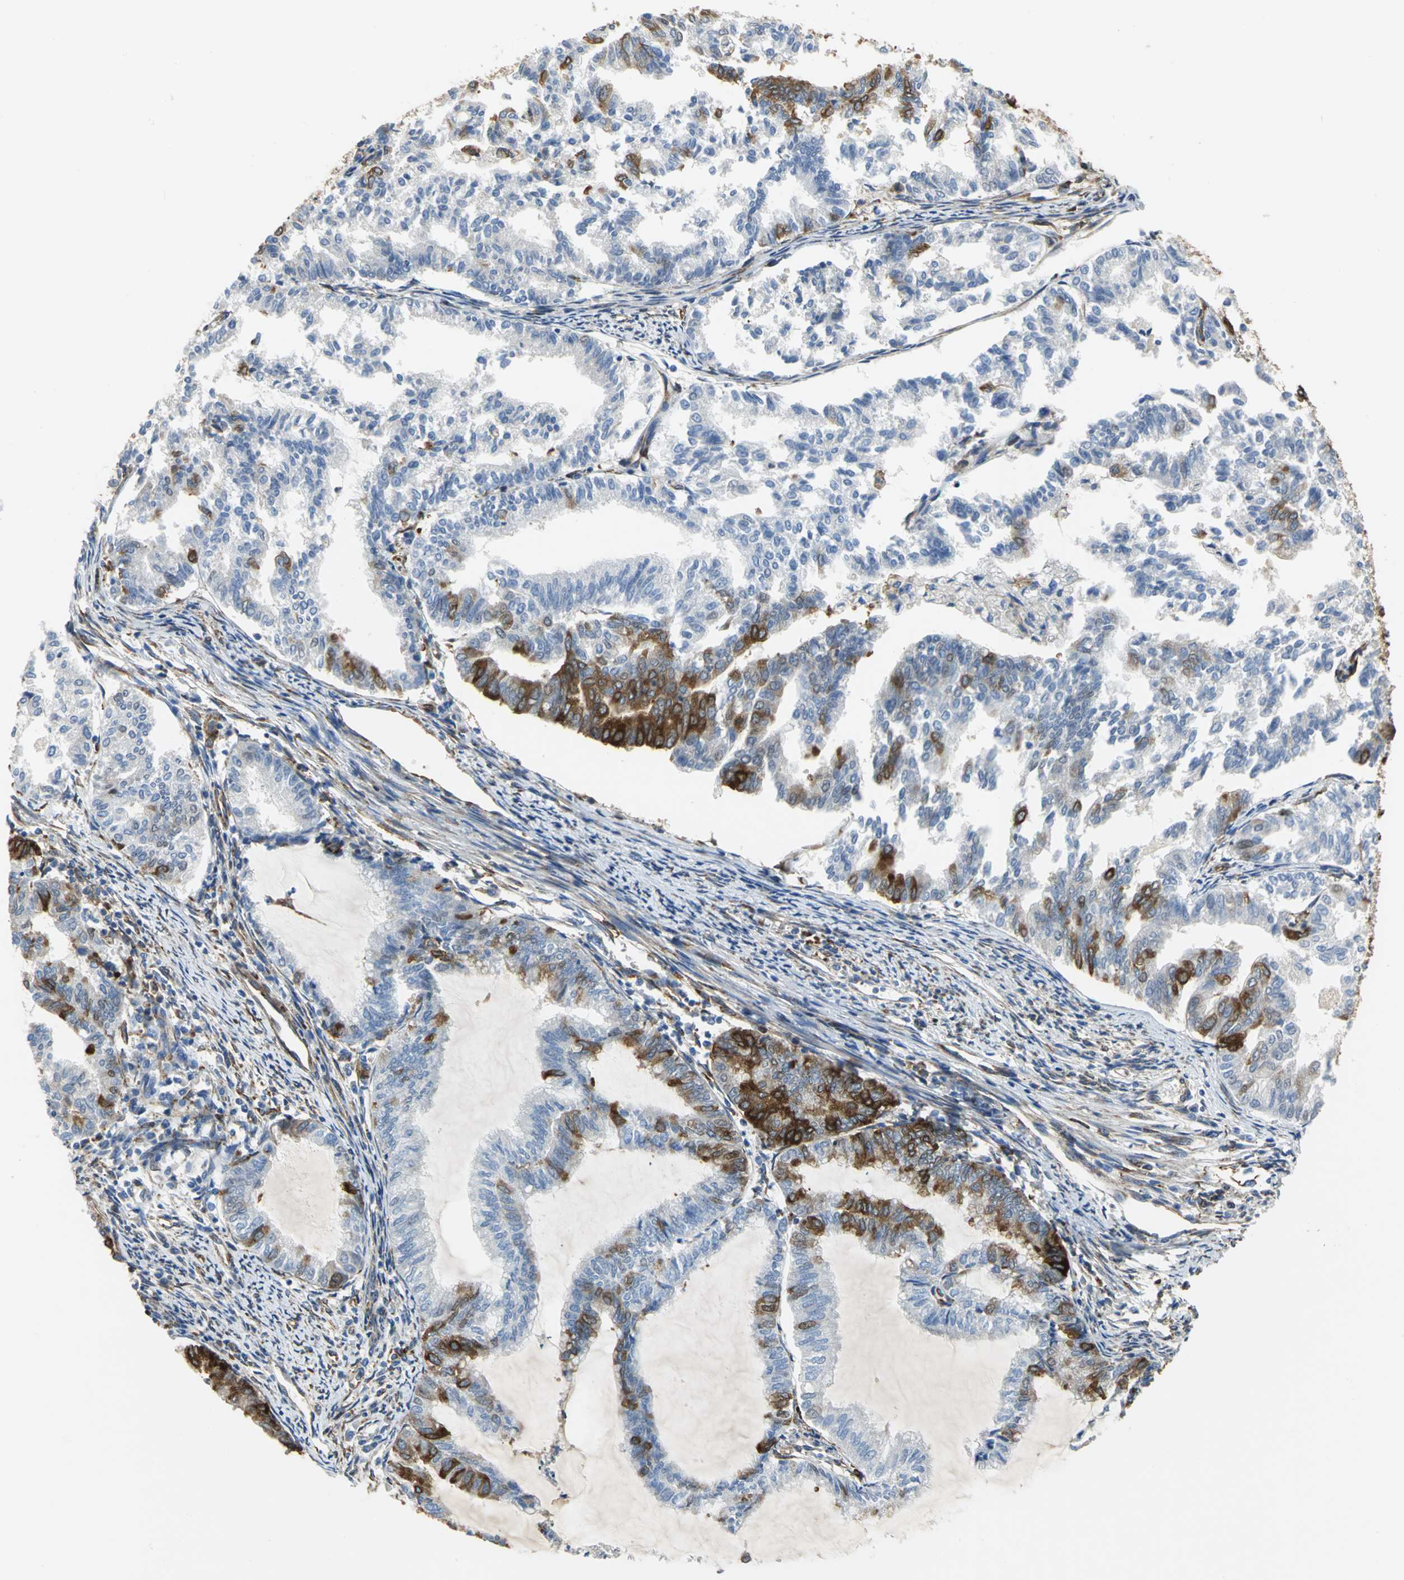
{"staining": {"intensity": "strong", "quantity": "<25%", "location": "cytoplasmic/membranous"}, "tissue": "endometrial cancer", "cell_type": "Tumor cells", "image_type": "cancer", "snomed": [{"axis": "morphology", "description": "Adenocarcinoma, NOS"}, {"axis": "topography", "description": "Endometrium"}], "caption": "Adenocarcinoma (endometrial) stained with DAB (3,3'-diaminobenzidine) immunohistochemistry displays medium levels of strong cytoplasmic/membranous staining in approximately <25% of tumor cells. Ihc stains the protein in brown and the nuclei are stained blue.", "gene": "YBX1", "patient": {"sex": "female", "age": 79}}